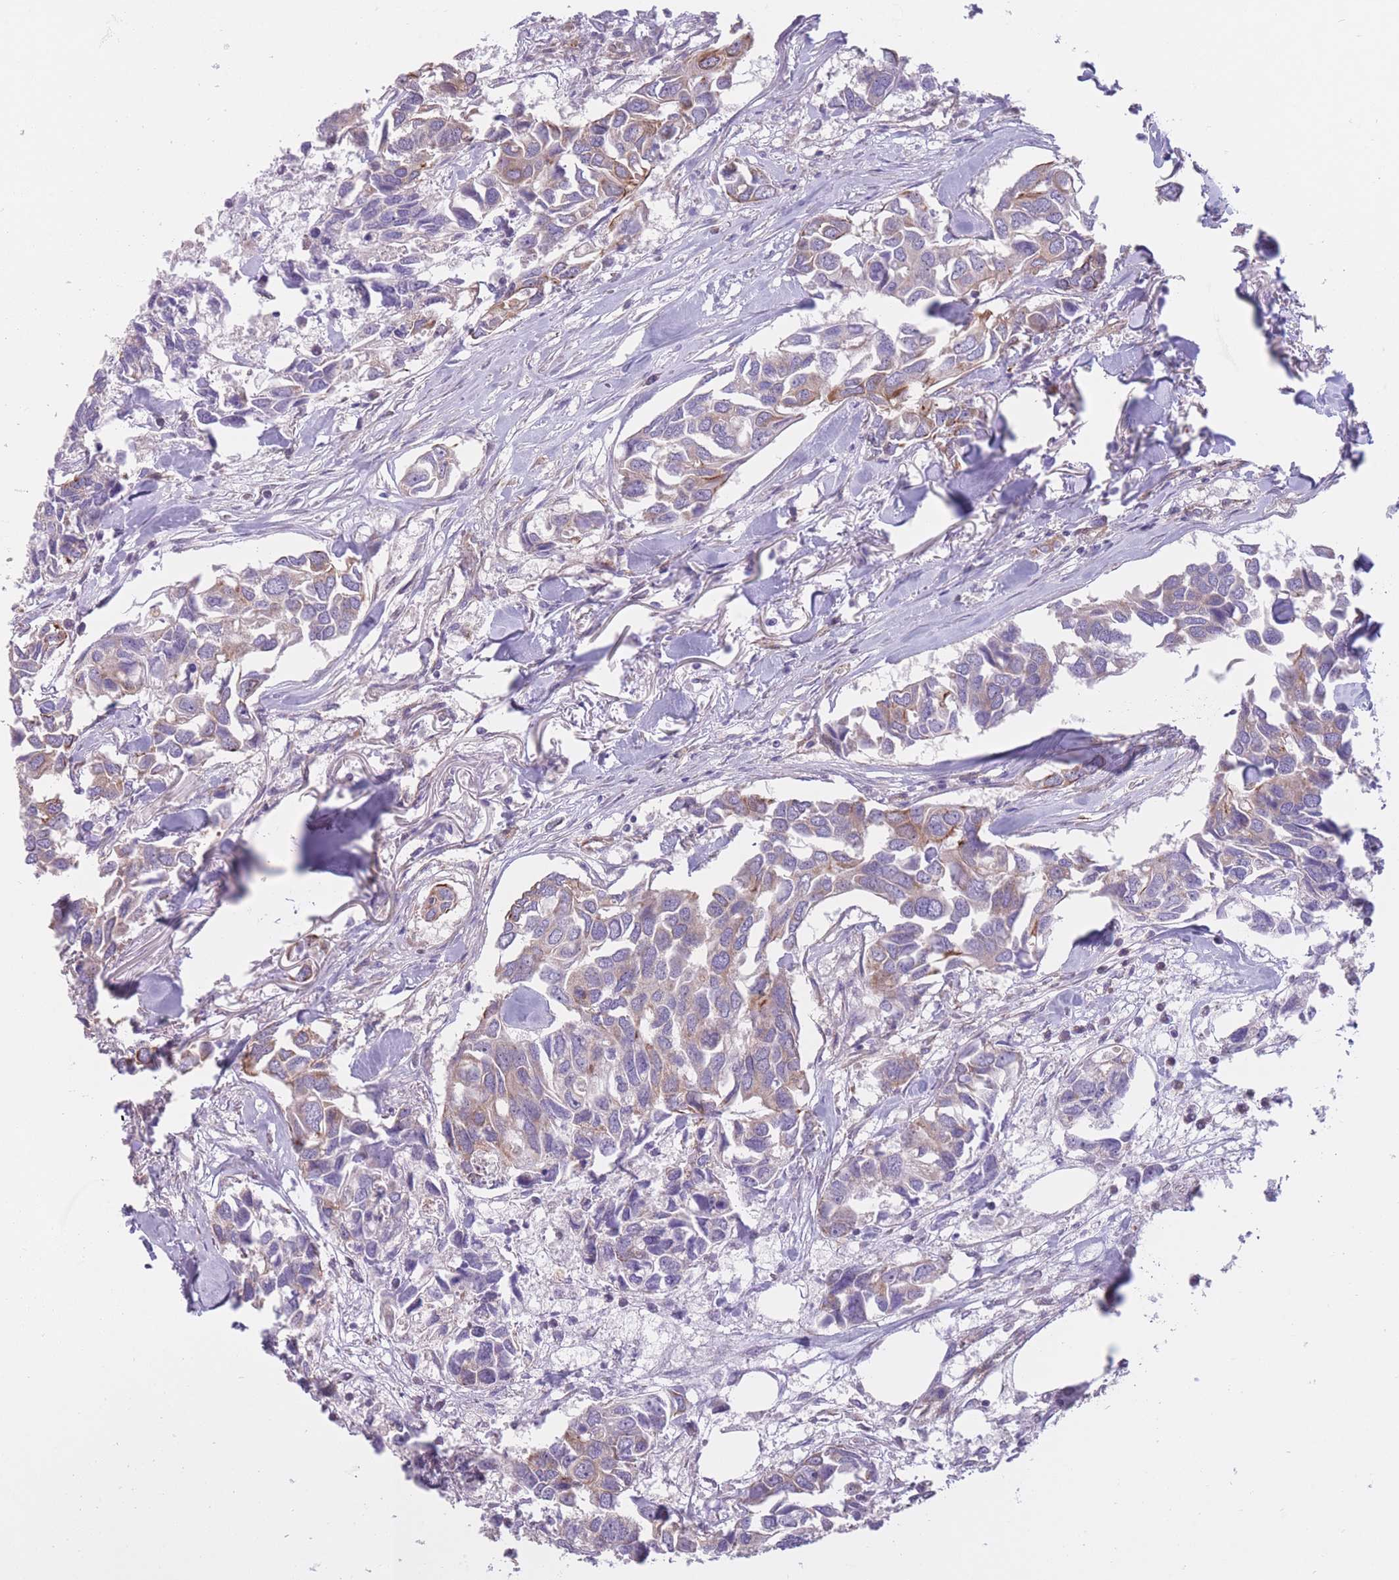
{"staining": {"intensity": "moderate", "quantity": "<25%", "location": "cytoplasmic/membranous"}, "tissue": "breast cancer", "cell_type": "Tumor cells", "image_type": "cancer", "snomed": [{"axis": "morphology", "description": "Duct carcinoma"}, {"axis": "topography", "description": "Breast"}], "caption": "Immunohistochemistry (IHC) of breast cancer shows low levels of moderate cytoplasmic/membranous expression in approximately <25% of tumor cells.", "gene": "SERPINB3", "patient": {"sex": "female", "age": 83}}